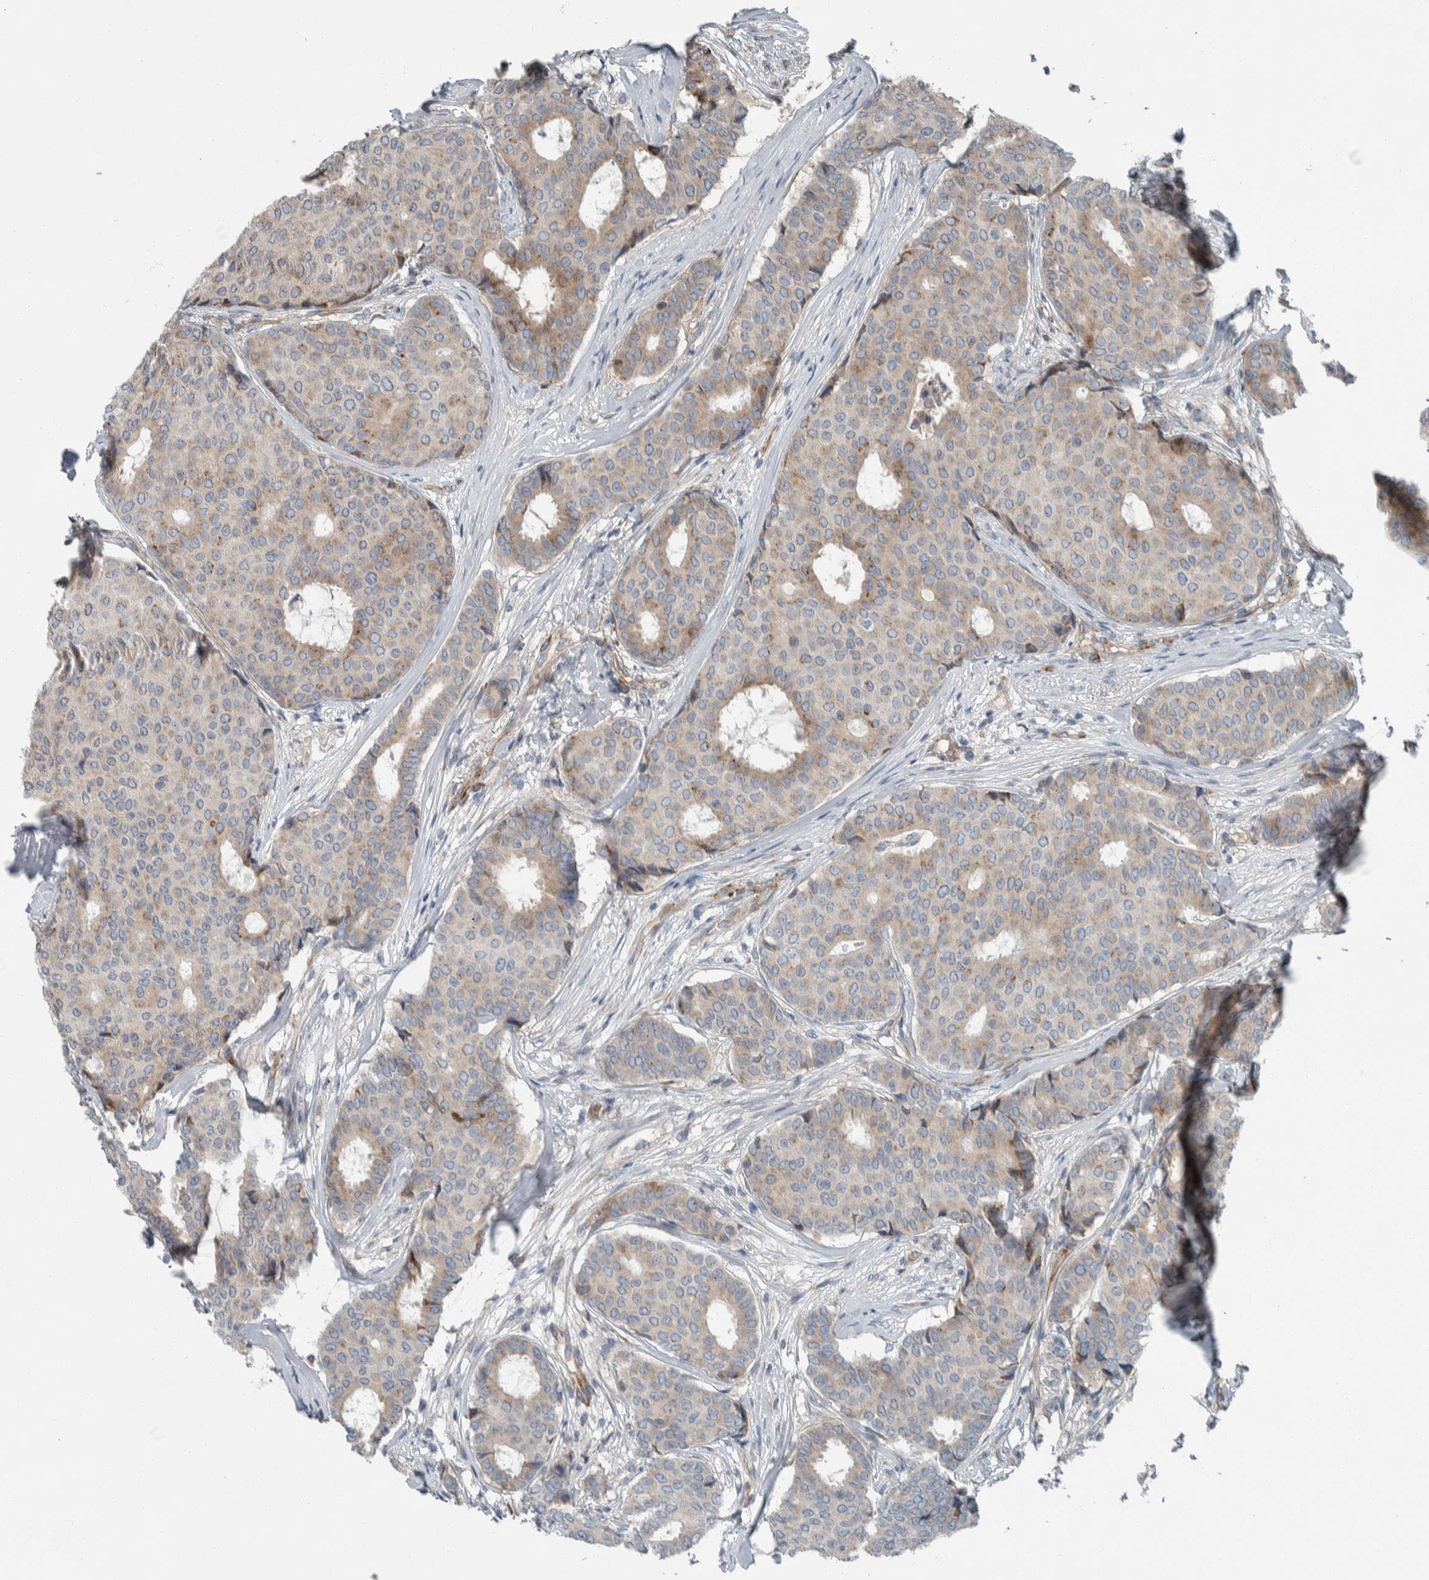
{"staining": {"intensity": "weak", "quantity": "<25%", "location": "cytoplasmic/membranous"}, "tissue": "breast cancer", "cell_type": "Tumor cells", "image_type": "cancer", "snomed": [{"axis": "morphology", "description": "Duct carcinoma"}, {"axis": "topography", "description": "Breast"}], "caption": "IHC micrograph of neoplastic tissue: human infiltrating ductal carcinoma (breast) stained with DAB (3,3'-diaminobenzidine) shows no significant protein staining in tumor cells. The staining was performed using DAB (3,3'-diaminobenzidine) to visualize the protein expression in brown, while the nuclei were stained in blue with hematoxylin (Magnification: 20x).", "gene": "USP25", "patient": {"sex": "female", "age": 75}}